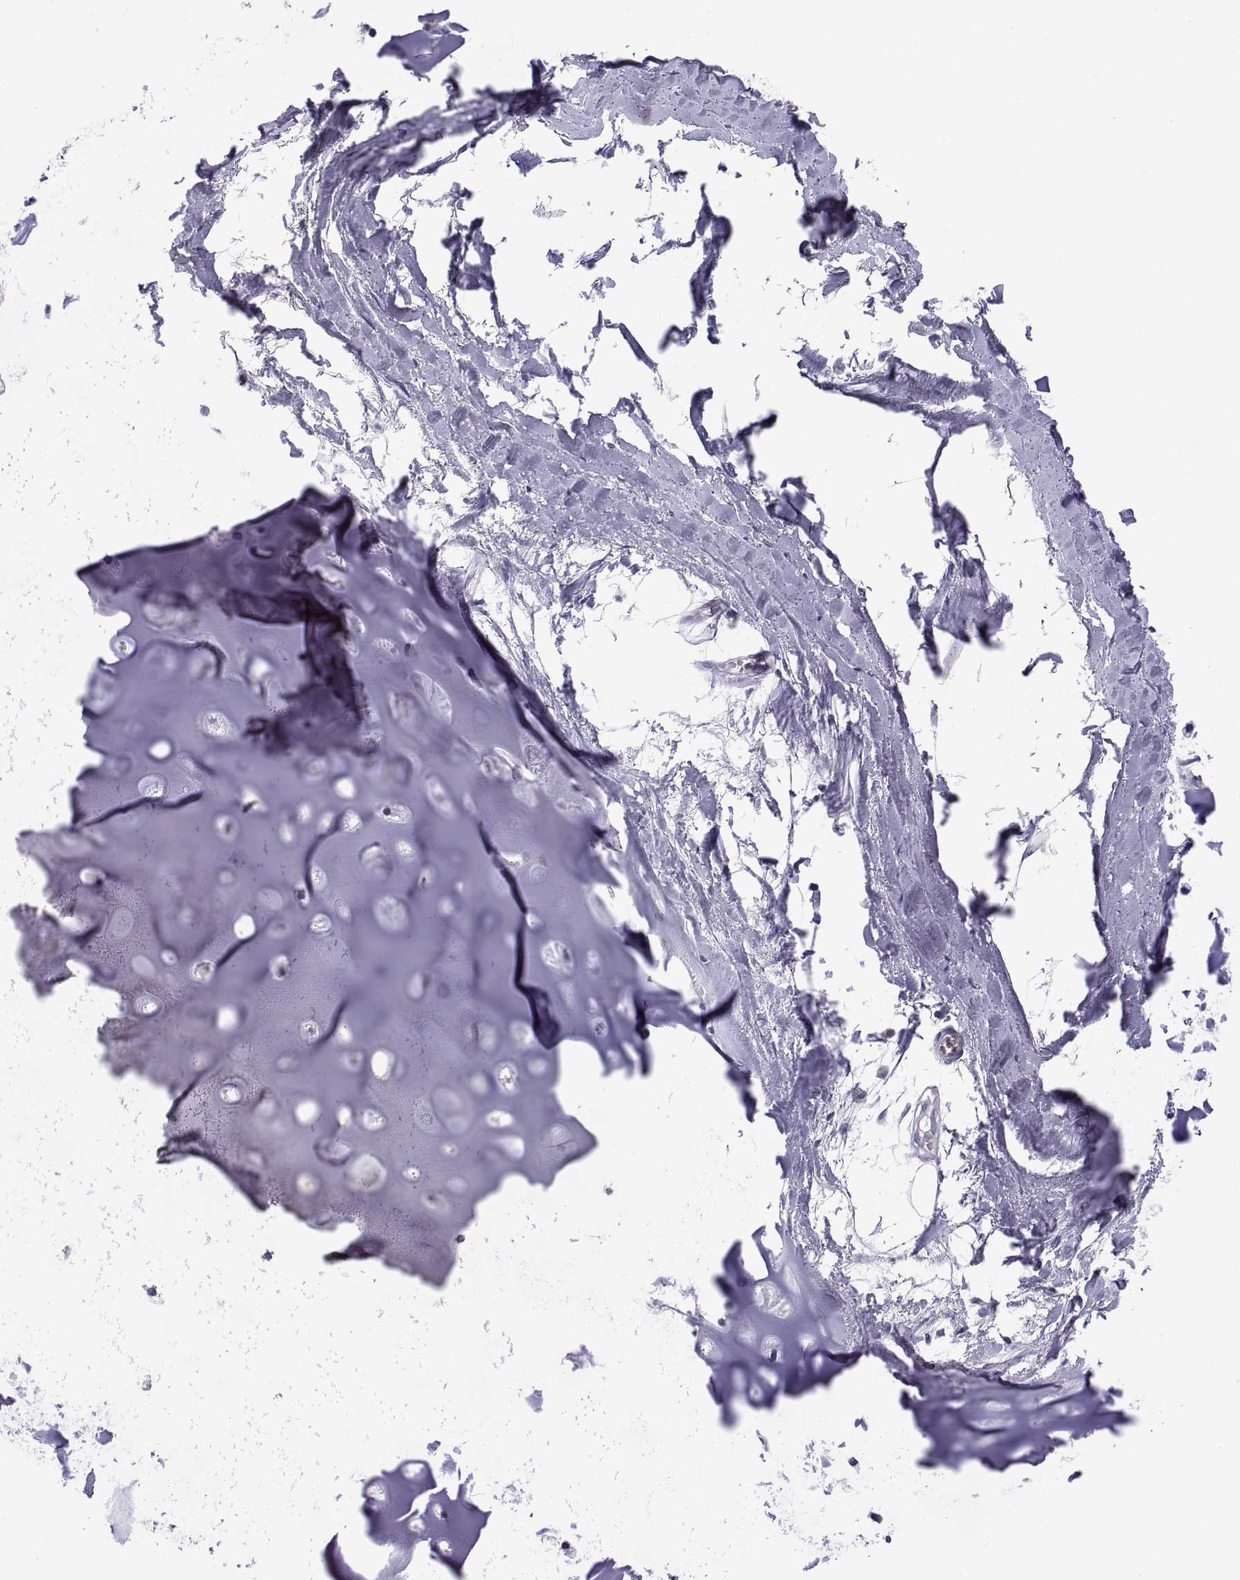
{"staining": {"intensity": "negative", "quantity": "none", "location": "none"}, "tissue": "soft tissue", "cell_type": "Chondrocytes", "image_type": "normal", "snomed": [{"axis": "morphology", "description": "Normal tissue, NOS"}, {"axis": "morphology", "description": "Squamous cell carcinoma, NOS"}, {"axis": "topography", "description": "Cartilage tissue"}, {"axis": "topography", "description": "Lung"}], "caption": "DAB (3,3'-diaminobenzidine) immunohistochemical staining of unremarkable soft tissue exhibits no significant positivity in chondrocytes.", "gene": "TEX13A", "patient": {"sex": "male", "age": 66}}